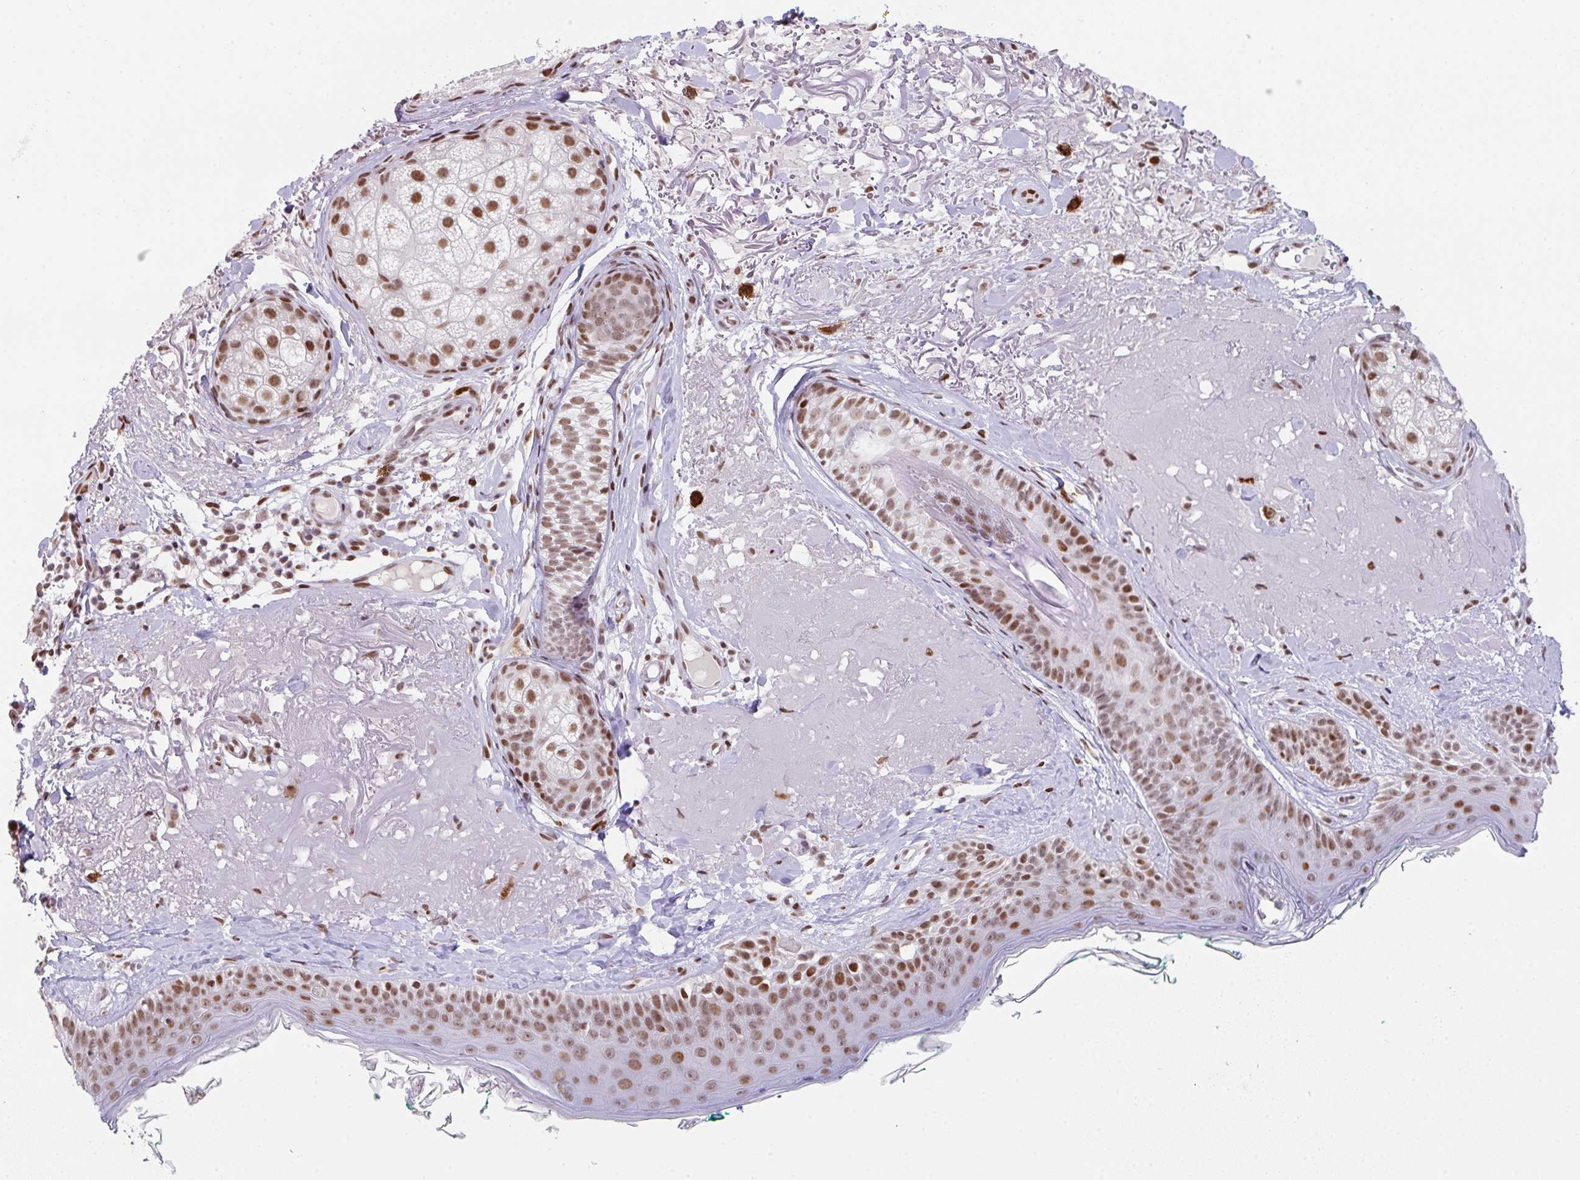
{"staining": {"intensity": "moderate", "quantity": ">75%", "location": "nuclear"}, "tissue": "skin", "cell_type": "Fibroblasts", "image_type": "normal", "snomed": [{"axis": "morphology", "description": "Normal tissue, NOS"}, {"axis": "topography", "description": "Skin"}], "caption": "Protein staining of benign skin reveals moderate nuclear positivity in approximately >75% of fibroblasts.", "gene": "CLP1", "patient": {"sex": "male", "age": 73}}